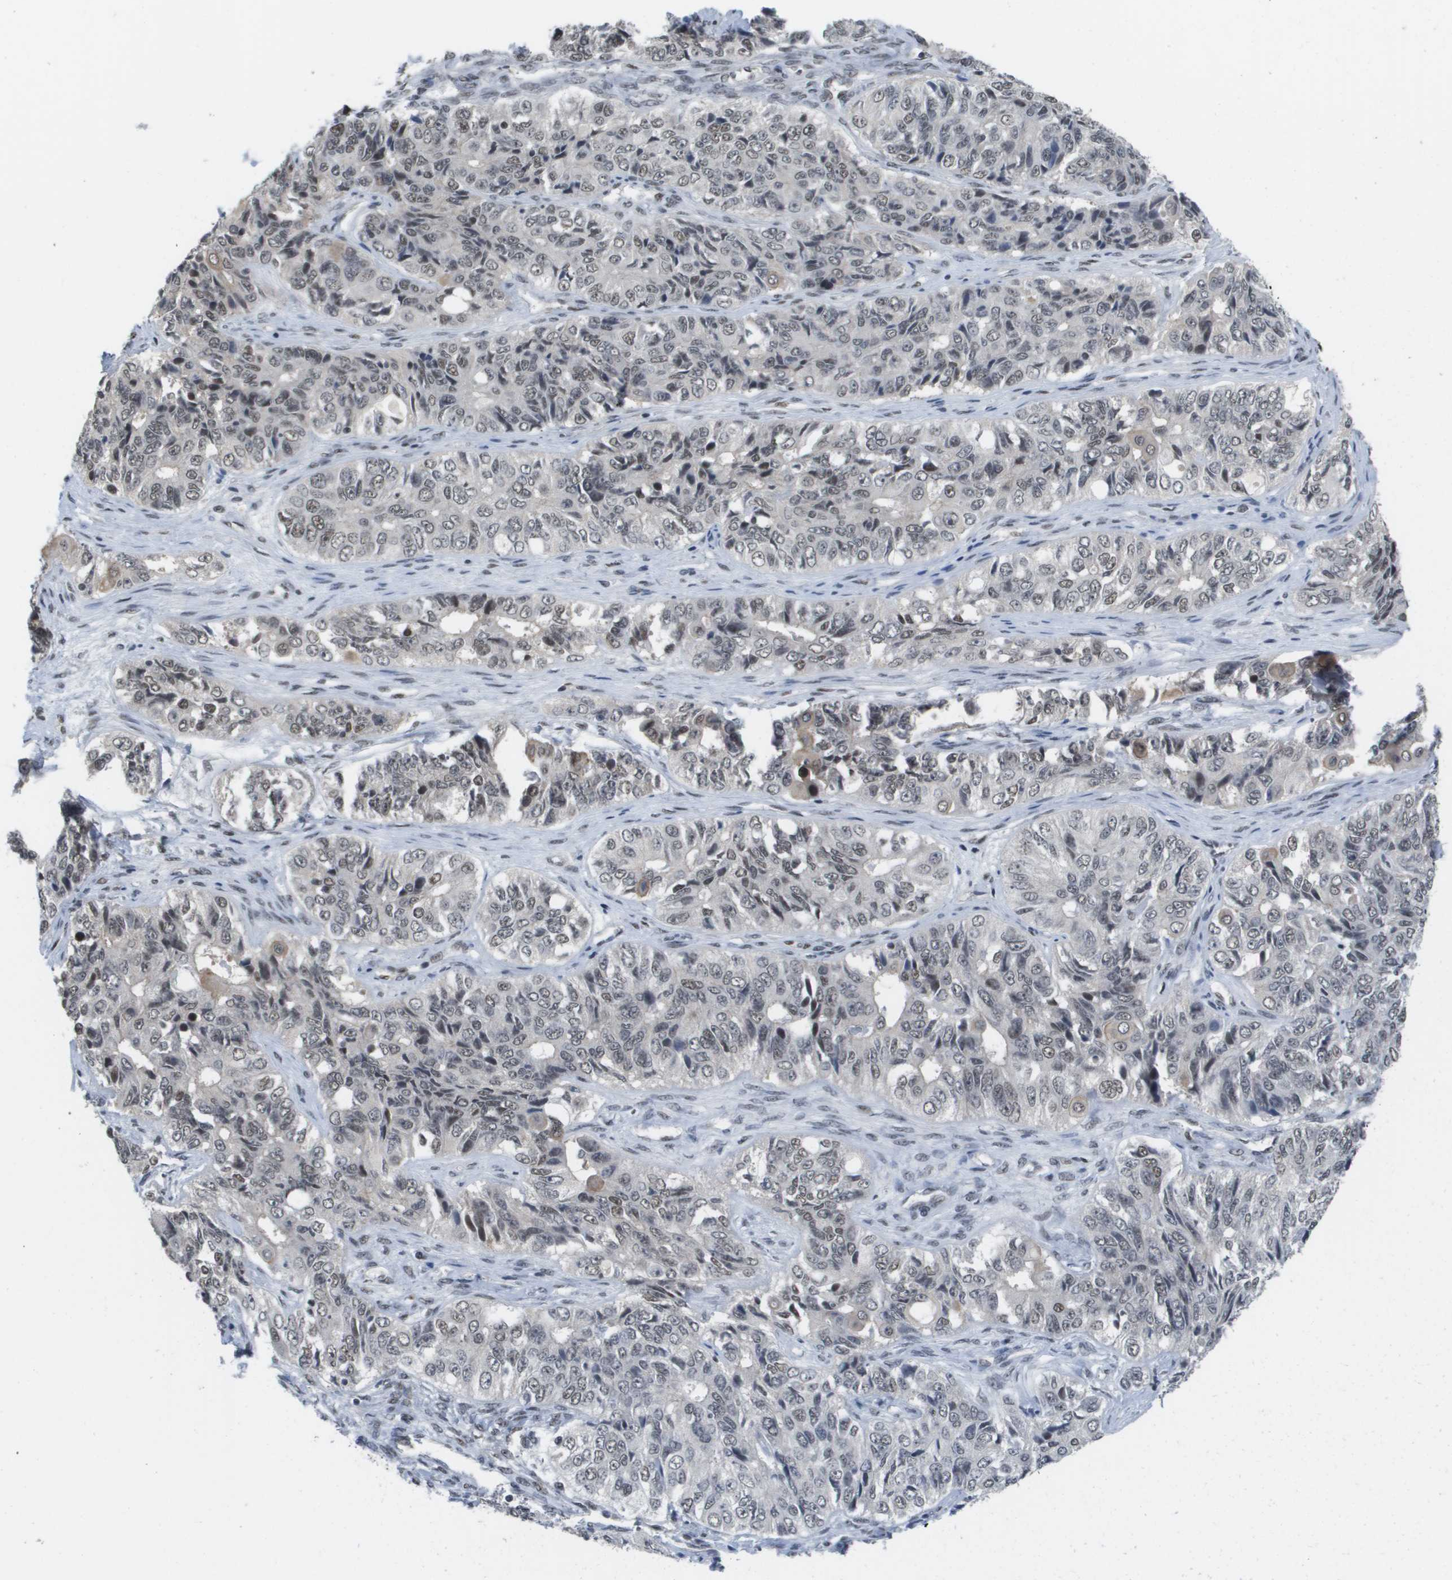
{"staining": {"intensity": "weak", "quantity": "<25%", "location": "nuclear"}, "tissue": "ovarian cancer", "cell_type": "Tumor cells", "image_type": "cancer", "snomed": [{"axis": "morphology", "description": "Carcinoma, endometroid"}, {"axis": "topography", "description": "Ovary"}], "caption": "This micrograph is of ovarian cancer stained with IHC to label a protein in brown with the nuclei are counter-stained blue. There is no expression in tumor cells.", "gene": "ISY1", "patient": {"sex": "female", "age": 51}}